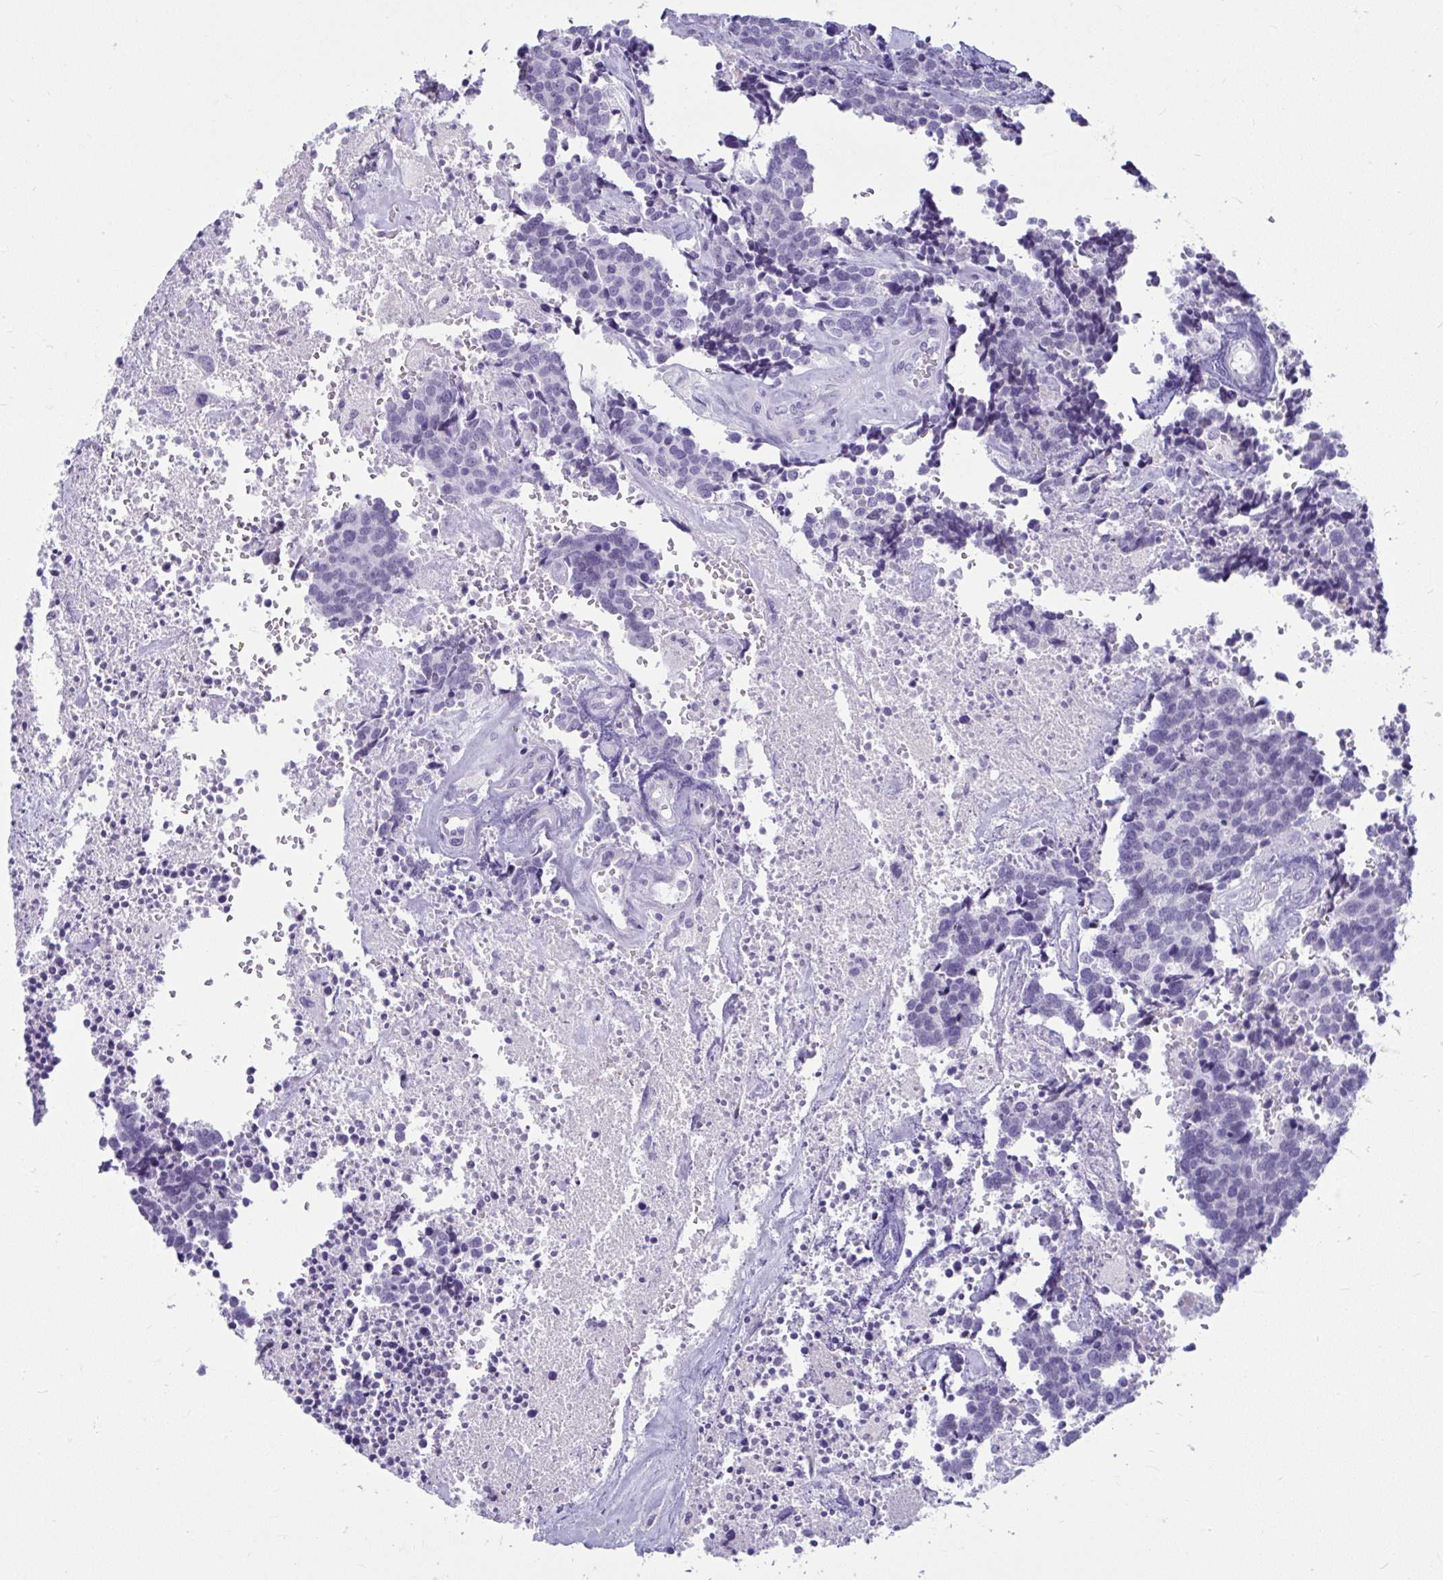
{"staining": {"intensity": "negative", "quantity": "none", "location": "none"}, "tissue": "carcinoid", "cell_type": "Tumor cells", "image_type": "cancer", "snomed": [{"axis": "morphology", "description": "Carcinoid, malignant, NOS"}, {"axis": "topography", "description": "Skin"}], "caption": "Histopathology image shows no significant protein expression in tumor cells of malignant carcinoid.", "gene": "ISL1", "patient": {"sex": "female", "age": 79}}